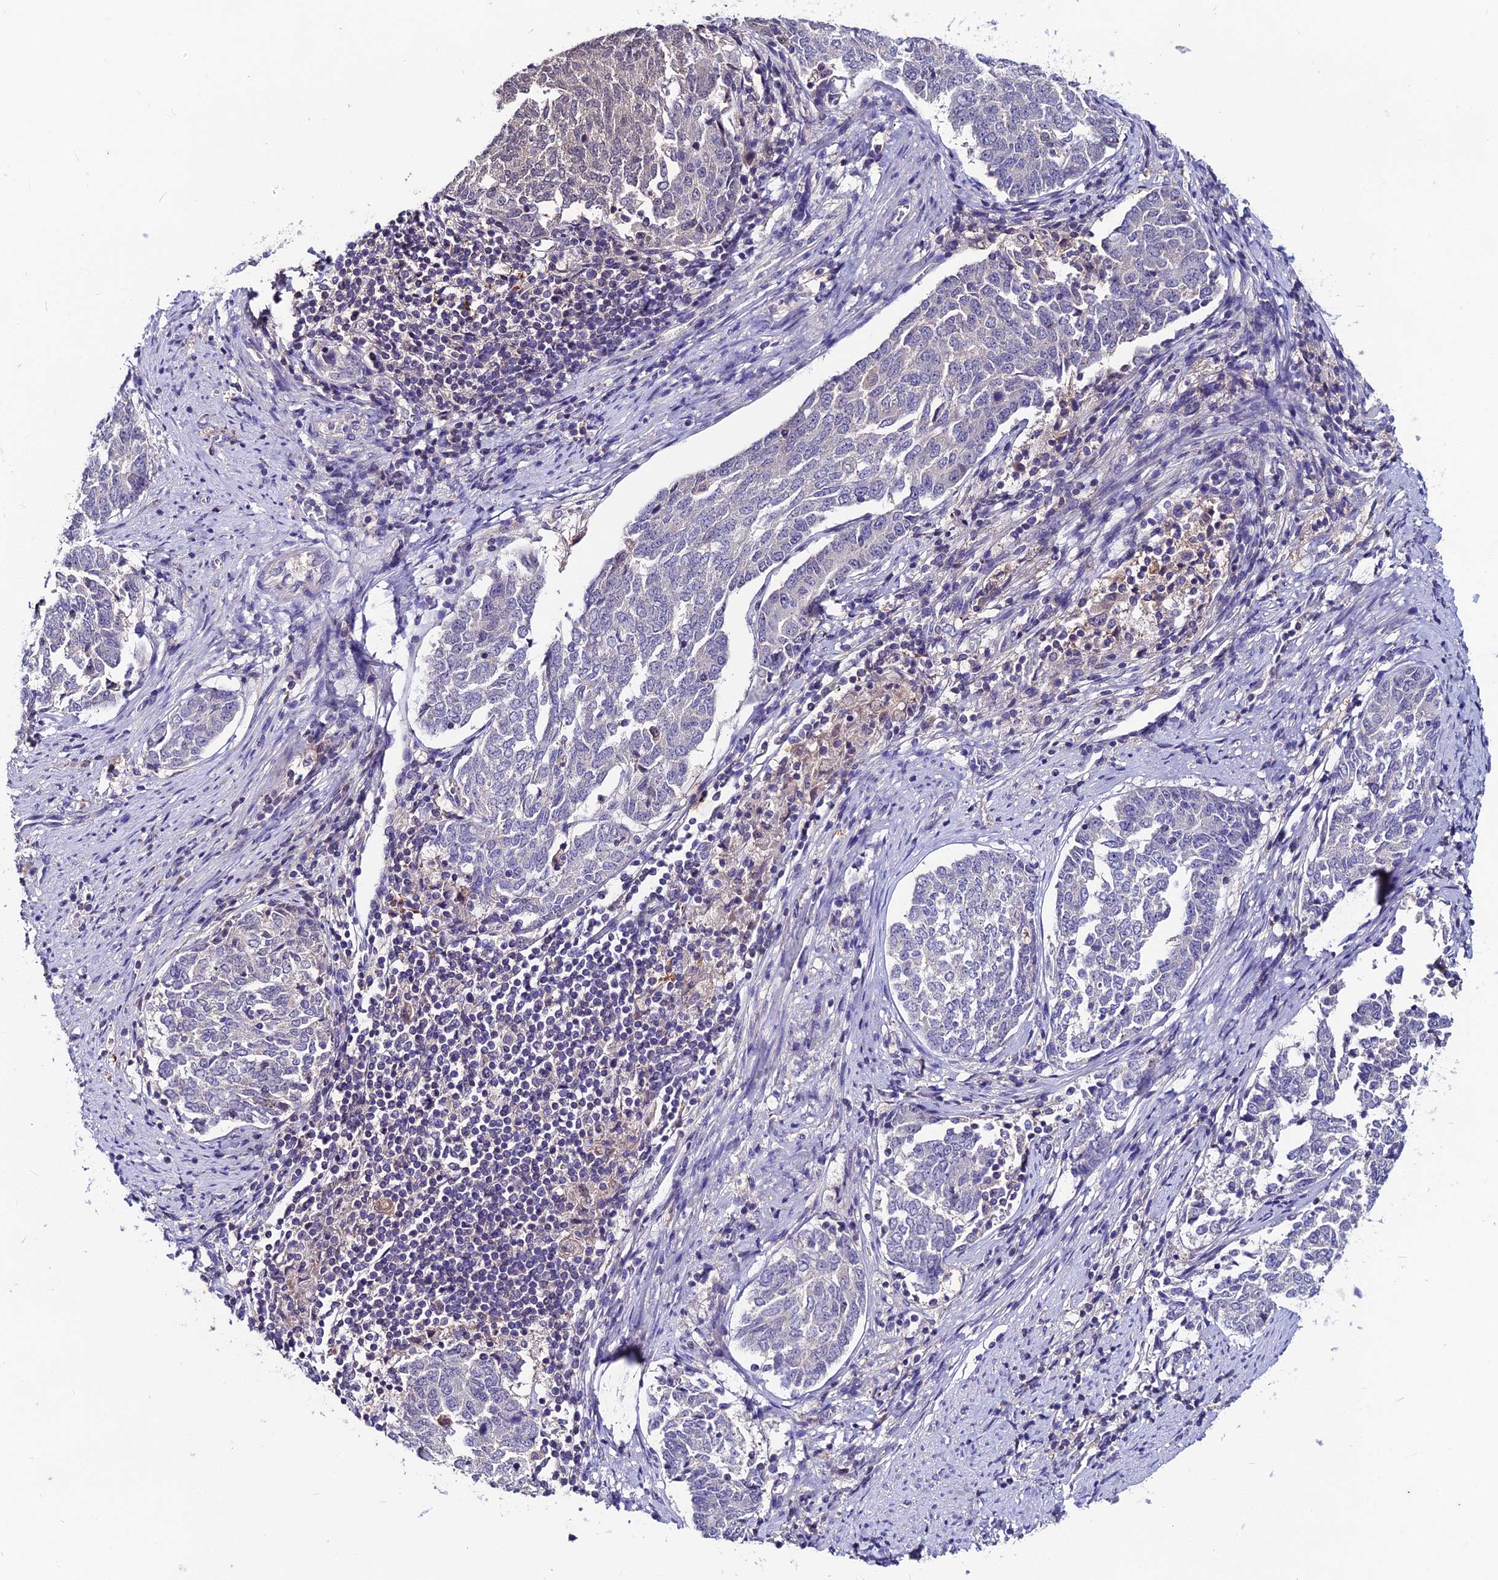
{"staining": {"intensity": "negative", "quantity": "none", "location": "none"}, "tissue": "endometrial cancer", "cell_type": "Tumor cells", "image_type": "cancer", "snomed": [{"axis": "morphology", "description": "Adenocarcinoma, NOS"}, {"axis": "topography", "description": "Endometrium"}], "caption": "Endometrial cancer stained for a protein using immunohistochemistry (IHC) demonstrates no expression tumor cells.", "gene": "LGALS7", "patient": {"sex": "female", "age": 80}}